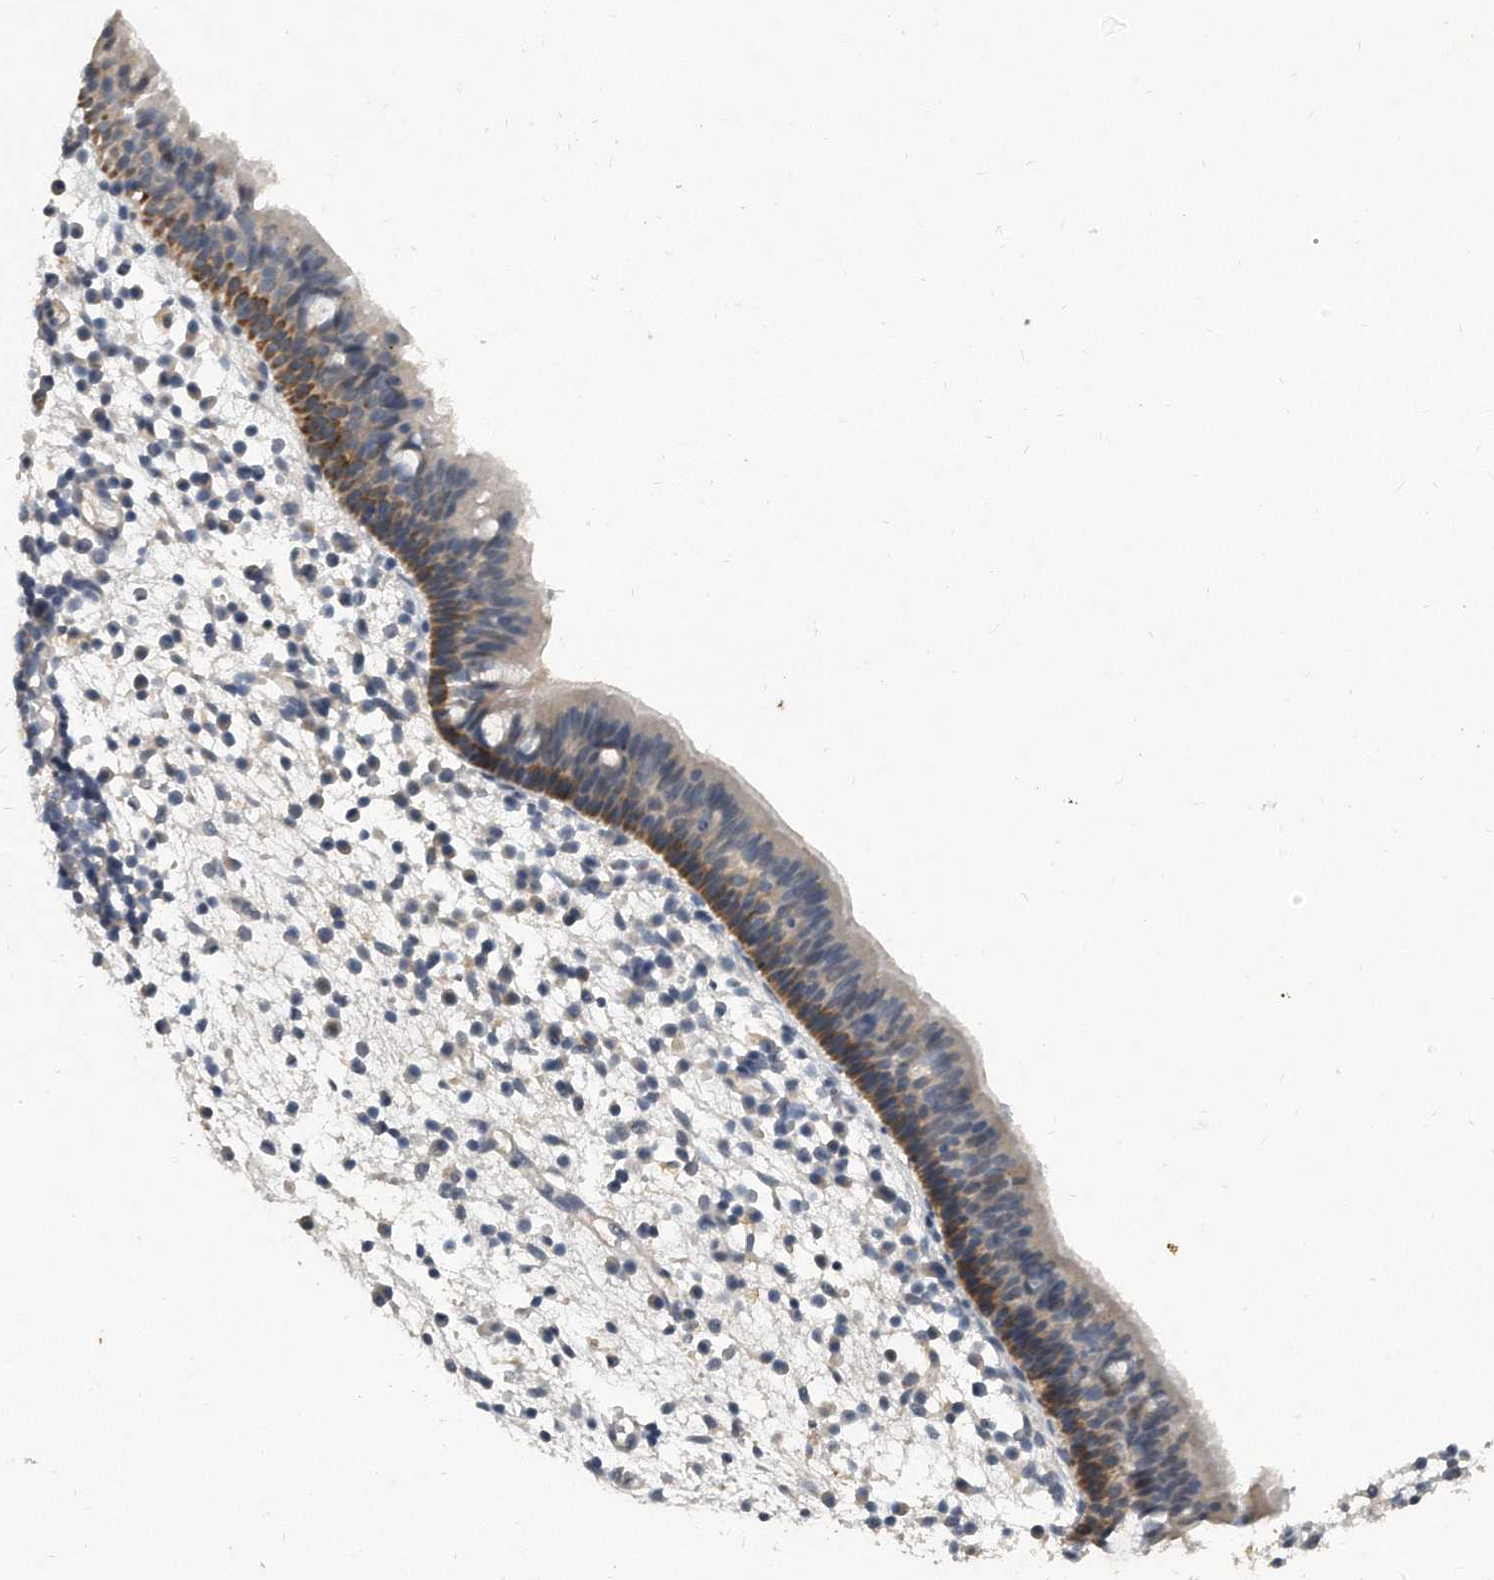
{"staining": {"intensity": "strong", "quantity": "25%-75%", "location": "cytoplasmic/membranous"}, "tissue": "nasopharynx", "cell_type": "Respiratory epithelial cells", "image_type": "normal", "snomed": [{"axis": "morphology", "description": "Normal tissue, NOS"}, {"axis": "morphology", "description": "Inflammation, NOS"}, {"axis": "morphology", "description": "Malignant melanoma, Metastatic site"}, {"axis": "topography", "description": "Nasopharynx"}], "caption": "Normal nasopharynx shows strong cytoplasmic/membranous staining in about 25%-75% of respiratory epithelial cells.", "gene": "KLHL7", "patient": {"sex": "male", "age": 70}}